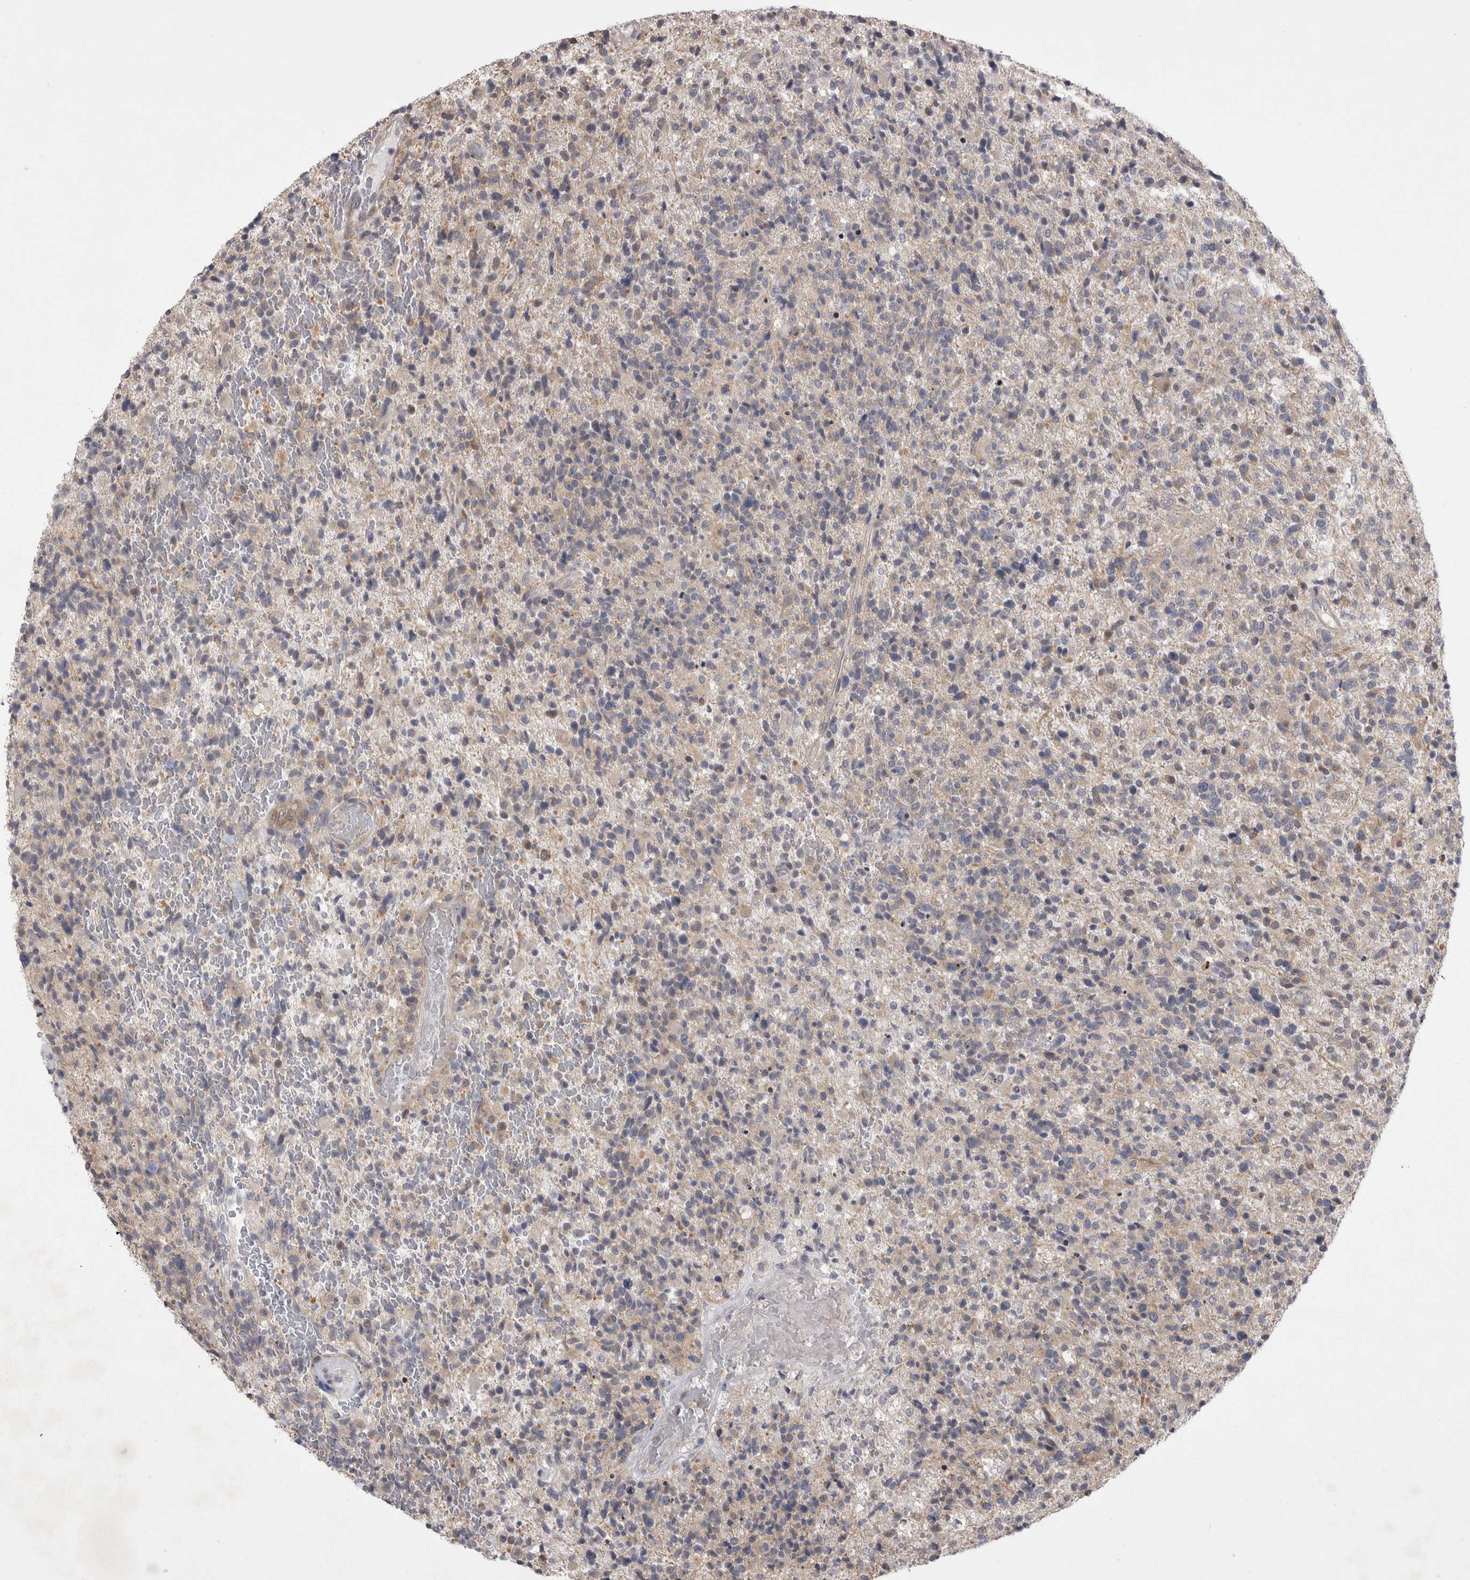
{"staining": {"intensity": "weak", "quantity": "25%-75%", "location": "cytoplasmic/membranous"}, "tissue": "glioma", "cell_type": "Tumor cells", "image_type": "cancer", "snomed": [{"axis": "morphology", "description": "Glioma, malignant, High grade"}, {"axis": "topography", "description": "Brain"}], "caption": "A low amount of weak cytoplasmic/membranous expression is appreciated in approximately 25%-75% of tumor cells in glioma tissue. The staining is performed using DAB (3,3'-diaminobenzidine) brown chromogen to label protein expression. The nuclei are counter-stained blue using hematoxylin.", "gene": "NENF", "patient": {"sex": "male", "age": 72}}